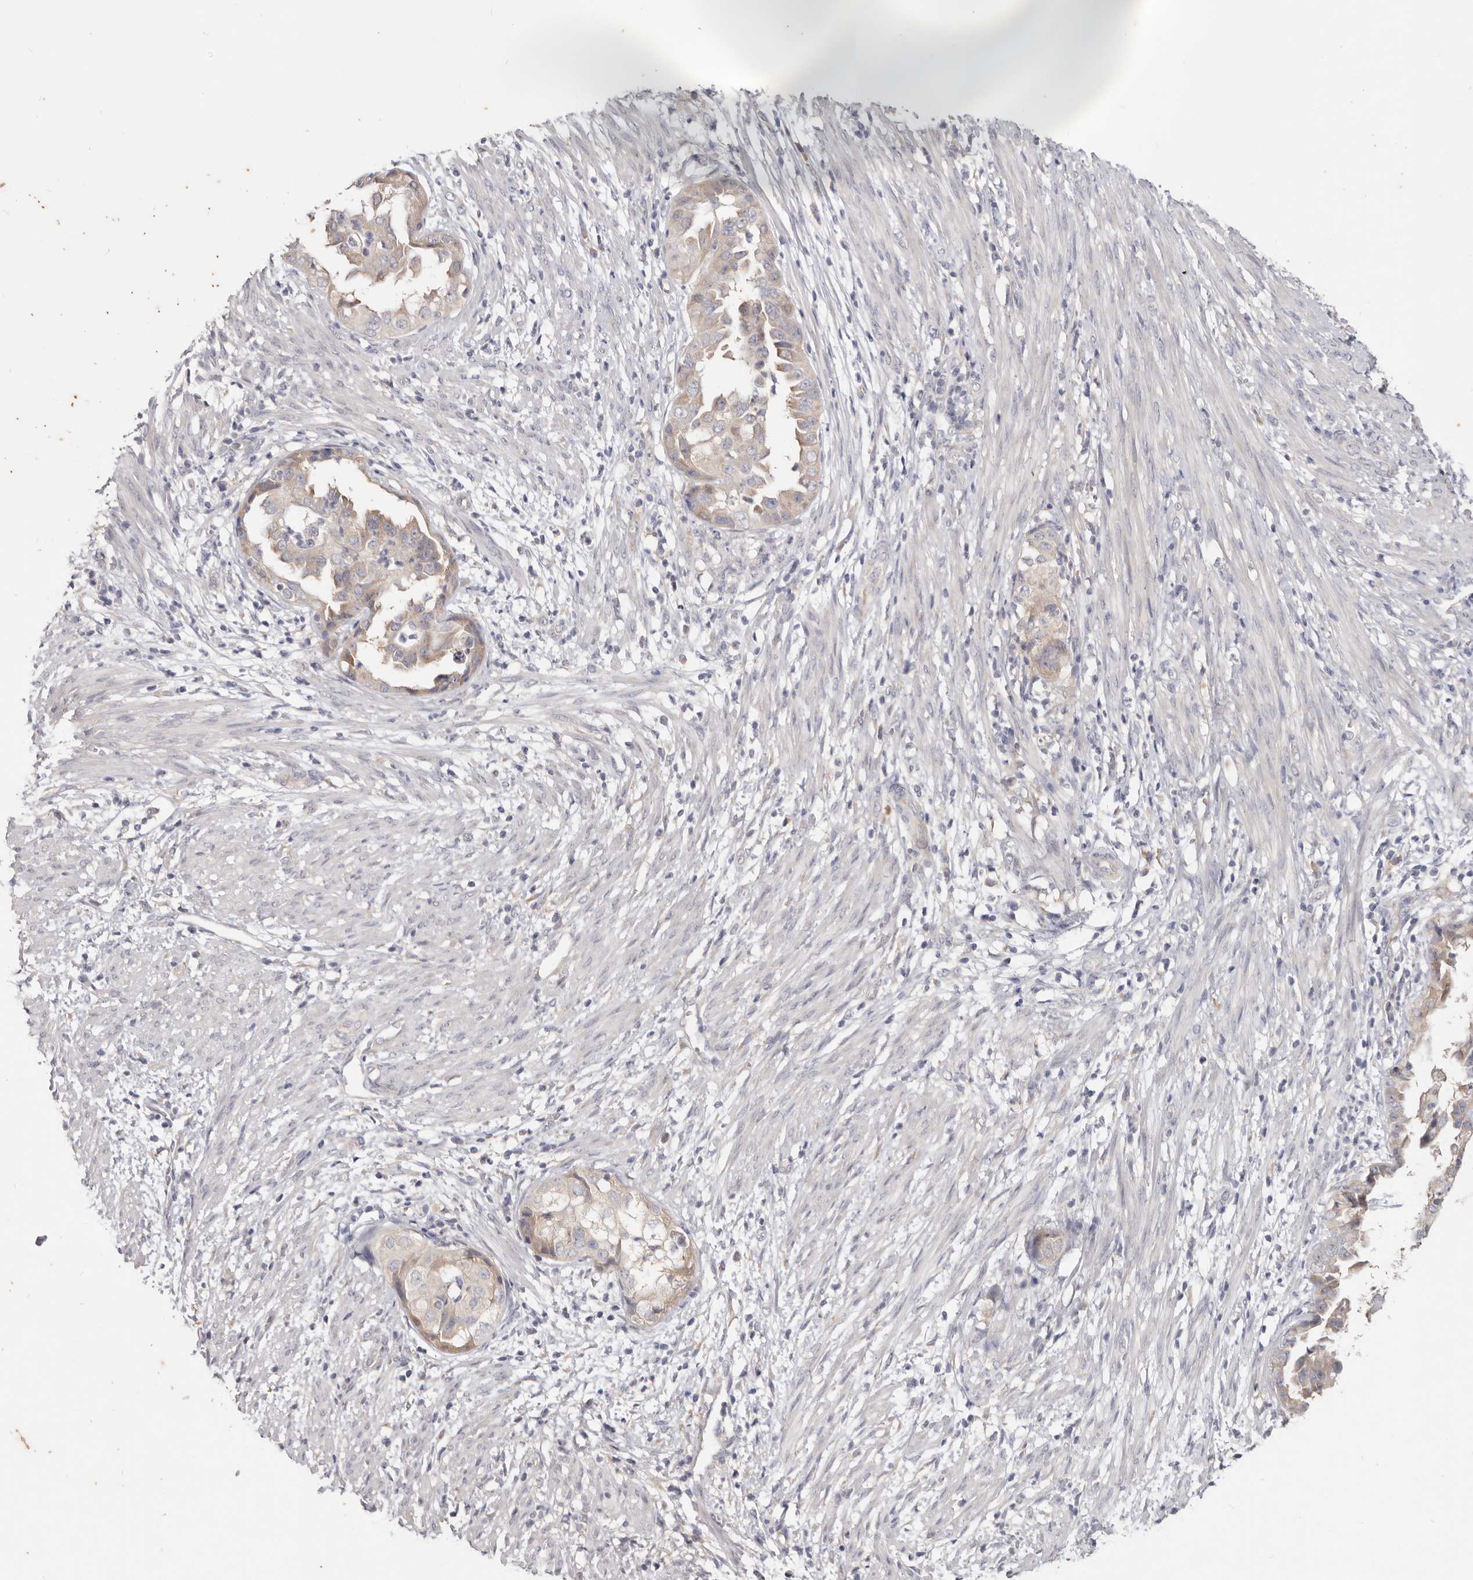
{"staining": {"intensity": "weak", "quantity": "25%-75%", "location": "cytoplasmic/membranous"}, "tissue": "endometrial cancer", "cell_type": "Tumor cells", "image_type": "cancer", "snomed": [{"axis": "morphology", "description": "Adenocarcinoma, NOS"}, {"axis": "topography", "description": "Endometrium"}], "caption": "Endometrial adenocarcinoma tissue demonstrates weak cytoplasmic/membranous staining in approximately 25%-75% of tumor cells, visualized by immunohistochemistry.", "gene": "WDR77", "patient": {"sex": "female", "age": 85}}